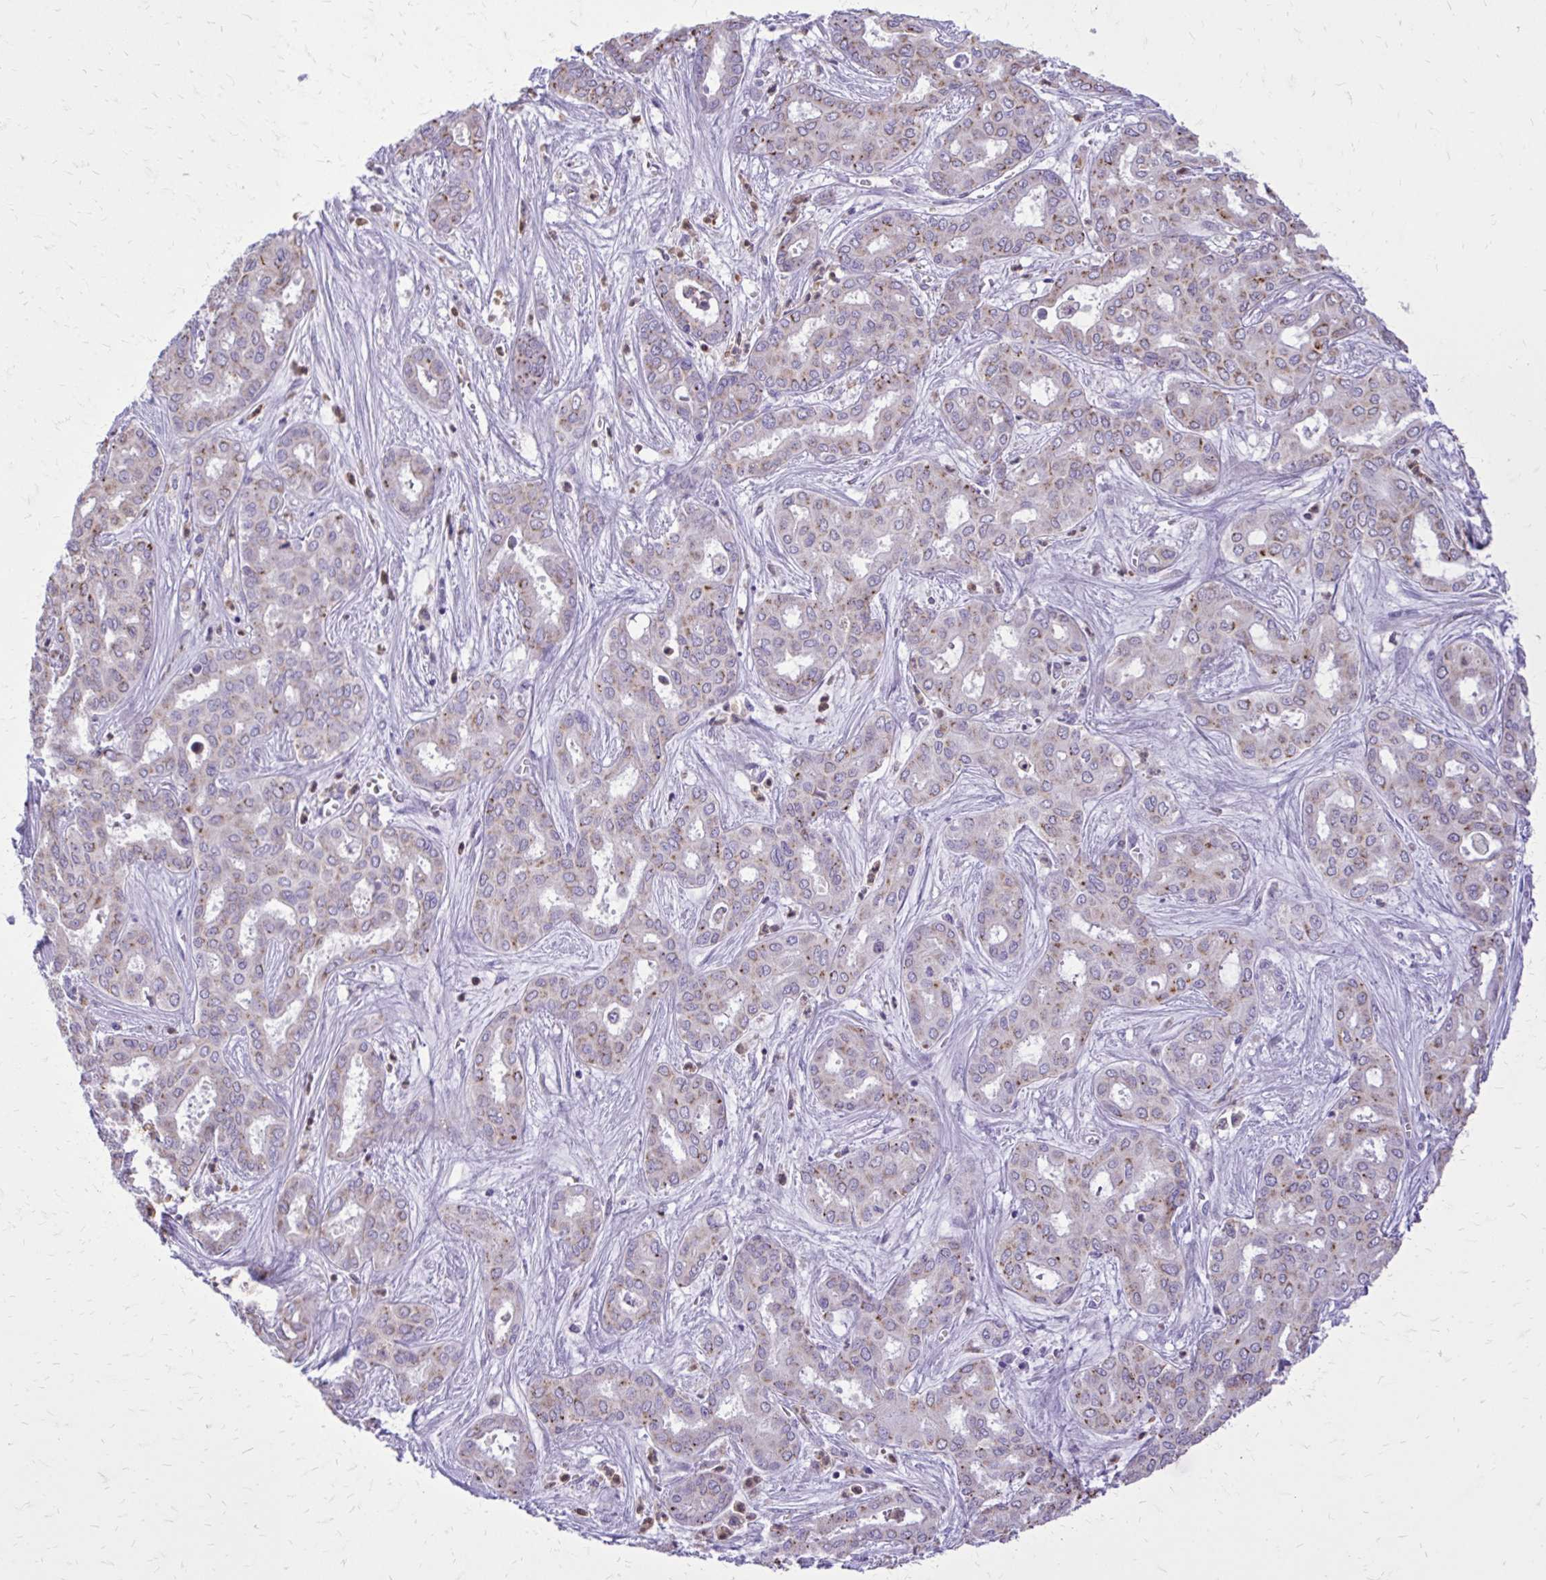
{"staining": {"intensity": "weak", "quantity": "25%-75%", "location": "cytoplasmic/membranous"}, "tissue": "liver cancer", "cell_type": "Tumor cells", "image_type": "cancer", "snomed": [{"axis": "morphology", "description": "Cholangiocarcinoma"}, {"axis": "topography", "description": "Liver"}], "caption": "Tumor cells reveal low levels of weak cytoplasmic/membranous expression in approximately 25%-75% of cells in human liver cholangiocarcinoma.", "gene": "CAT", "patient": {"sex": "female", "age": 64}}